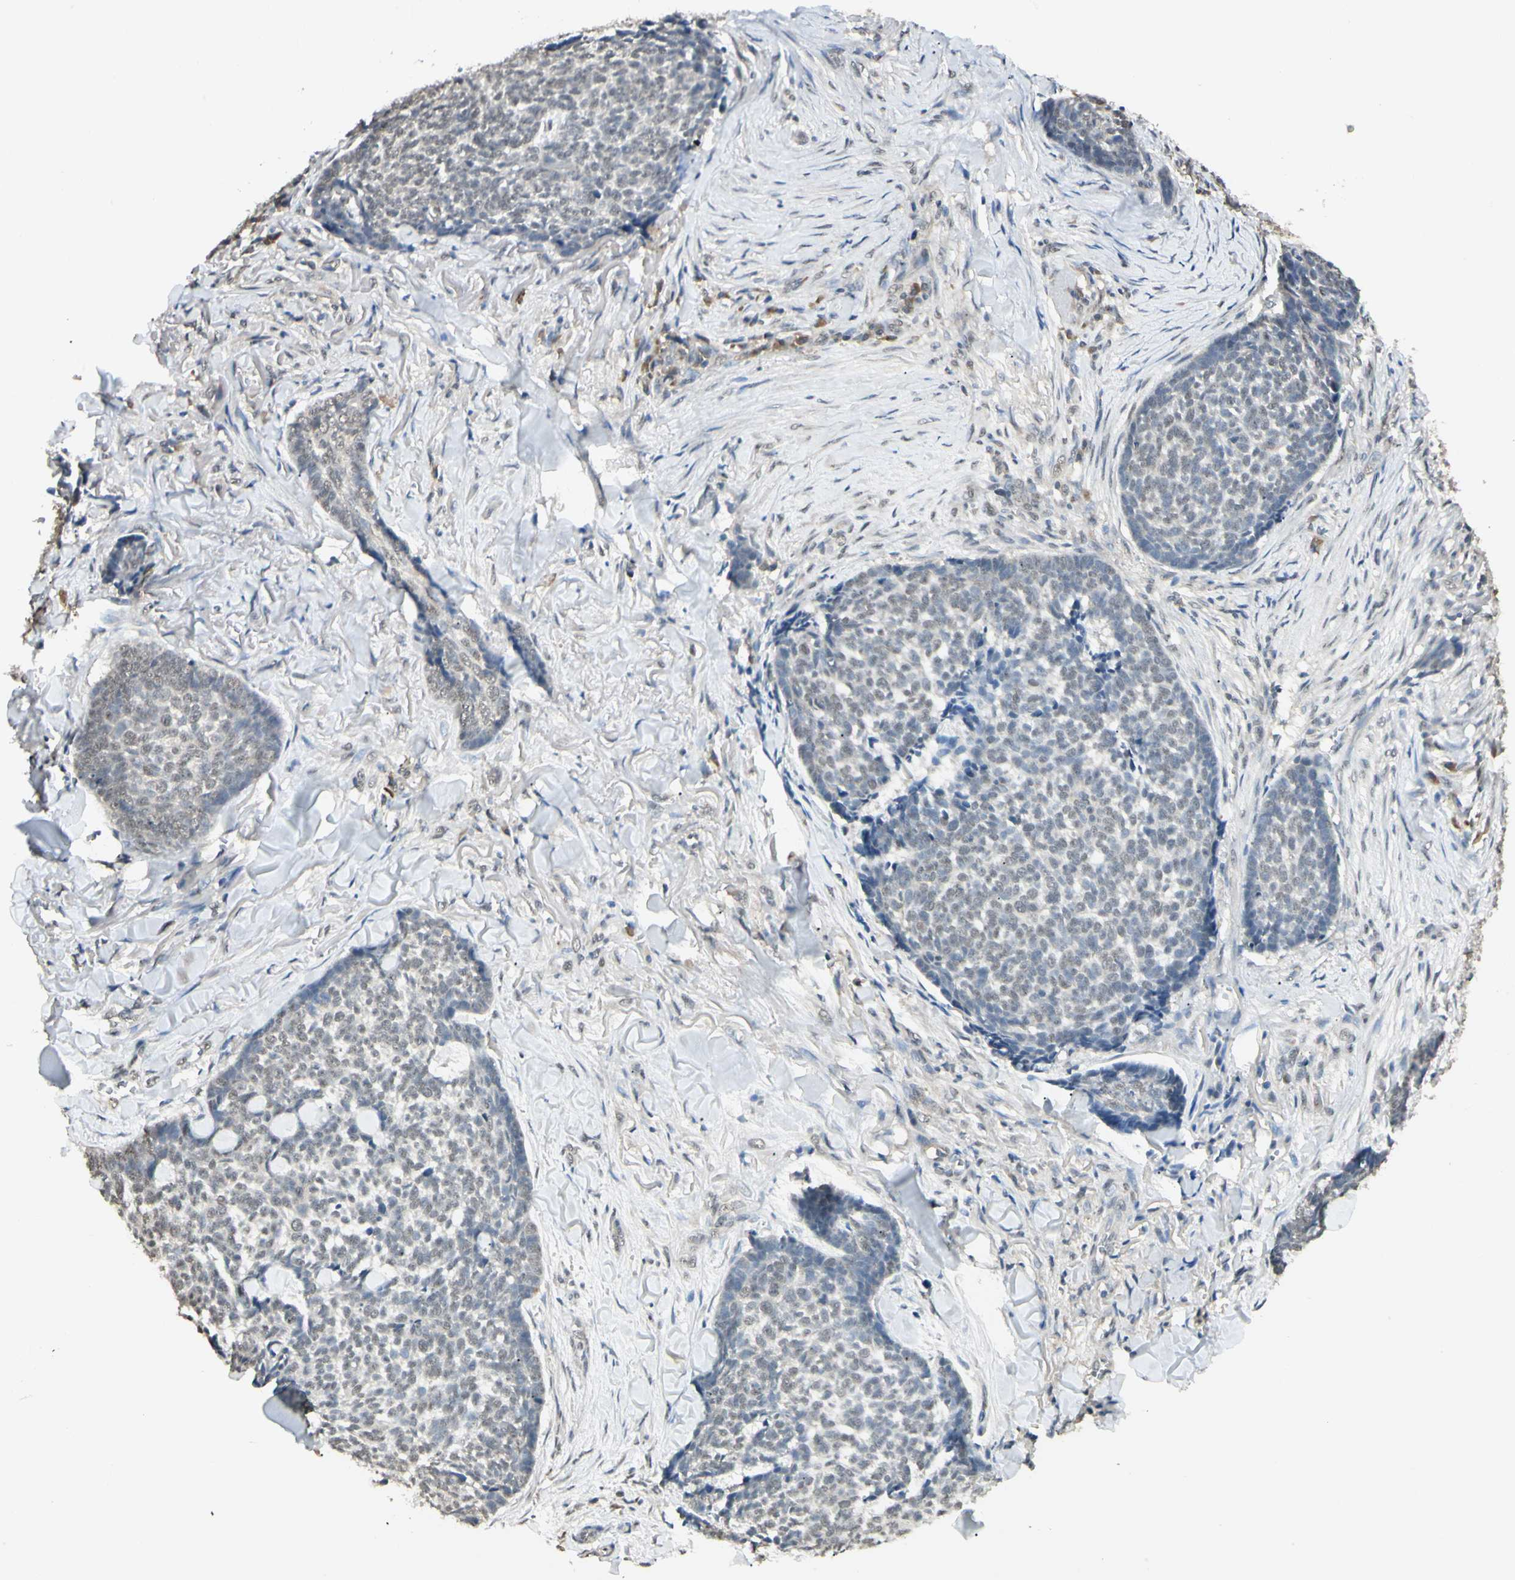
{"staining": {"intensity": "weak", "quantity": "<25%", "location": "nuclear"}, "tissue": "skin cancer", "cell_type": "Tumor cells", "image_type": "cancer", "snomed": [{"axis": "morphology", "description": "Basal cell carcinoma"}, {"axis": "topography", "description": "Skin"}], "caption": "Immunohistochemistry photomicrograph of human skin cancer (basal cell carcinoma) stained for a protein (brown), which reveals no expression in tumor cells.", "gene": "SGCA", "patient": {"sex": "male", "age": 84}}